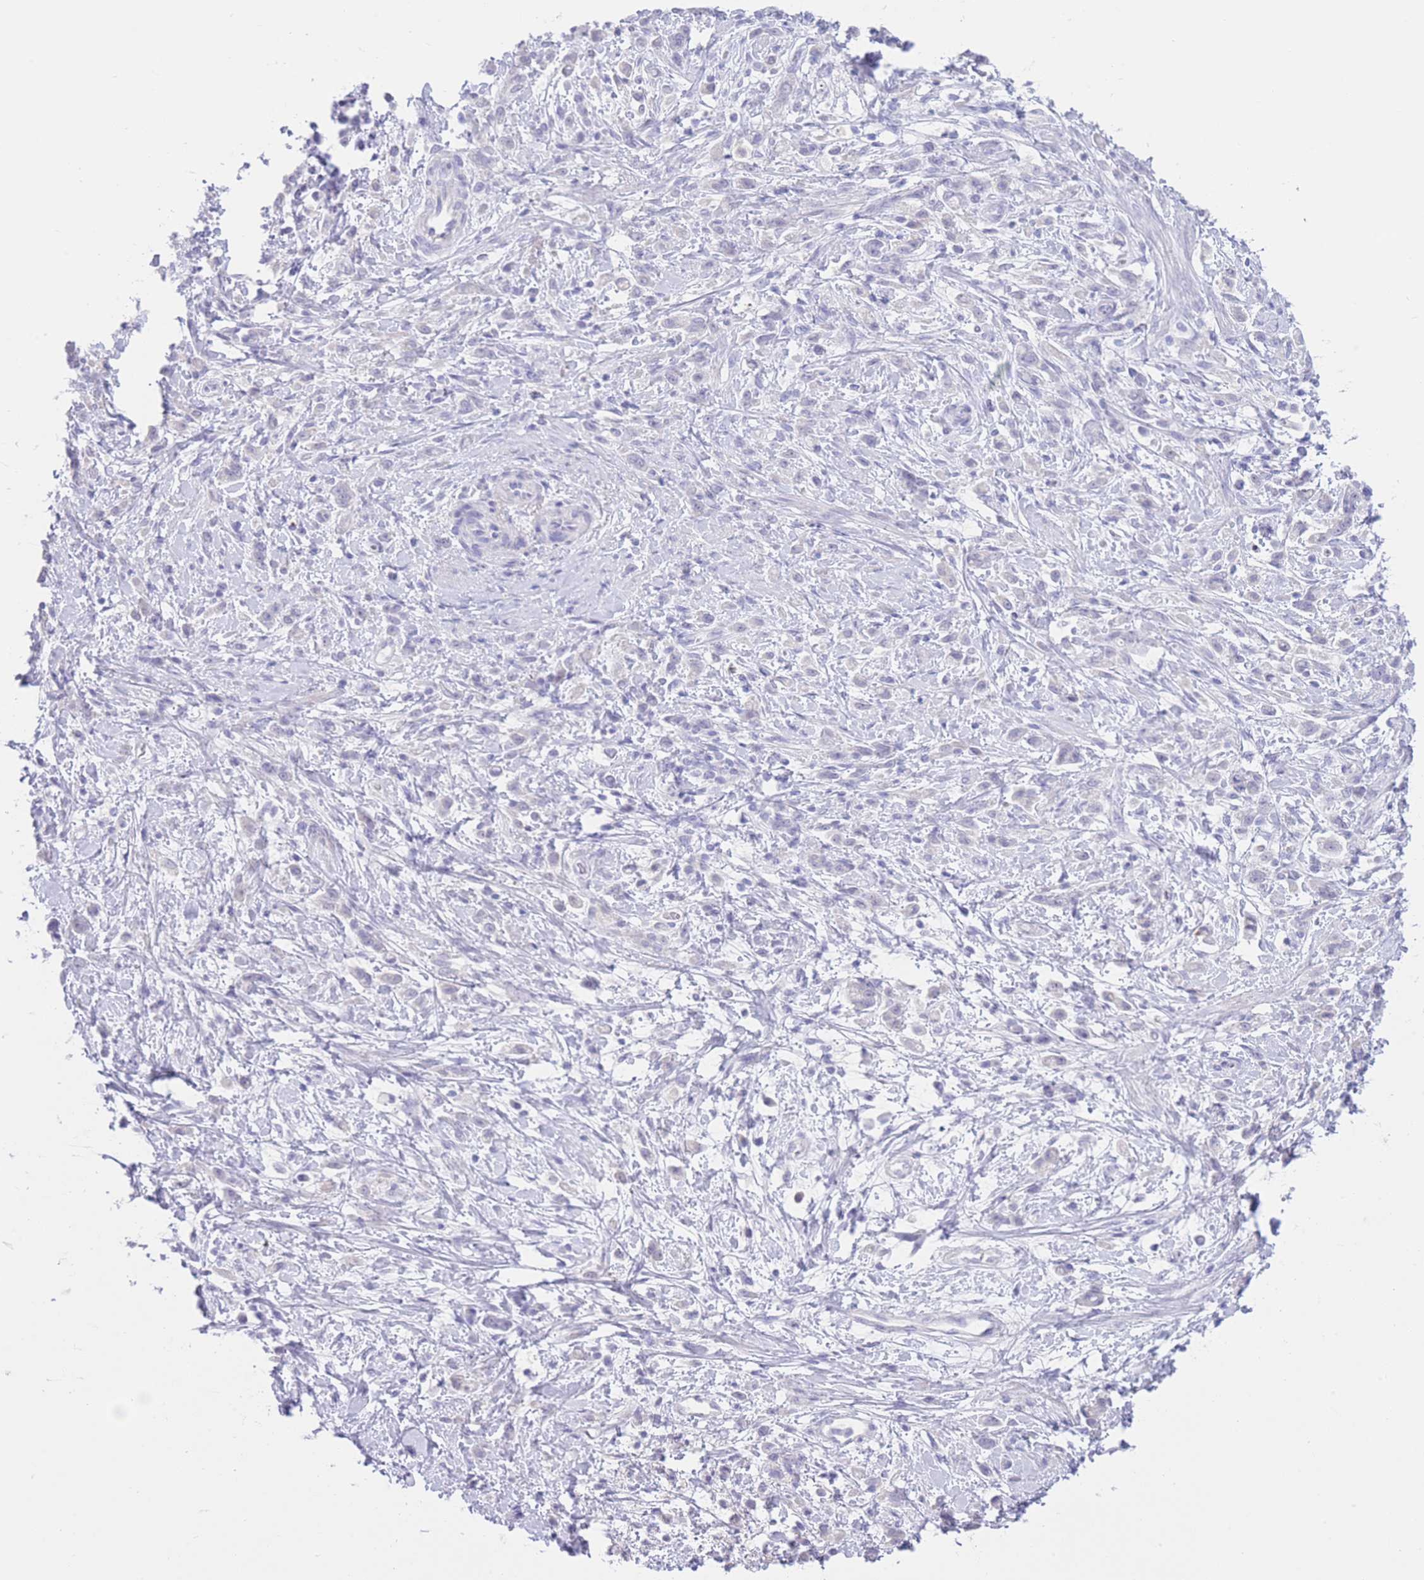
{"staining": {"intensity": "negative", "quantity": "none", "location": "none"}, "tissue": "stomach cancer", "cell_type": "Tumor cells", "image_type": "cancer", "snomed": [{"axis": "morphology", "description": "Adenocarcinoma, NOS"}, {"axis": "topography", "description": "Stomach"}], "caption": "Protein analysis of stomach adenocarcinoma exhibits no significant positivity in tumor cells.", "gene": "ZNF212", "patient": {"sex": "female", "age": 60}}